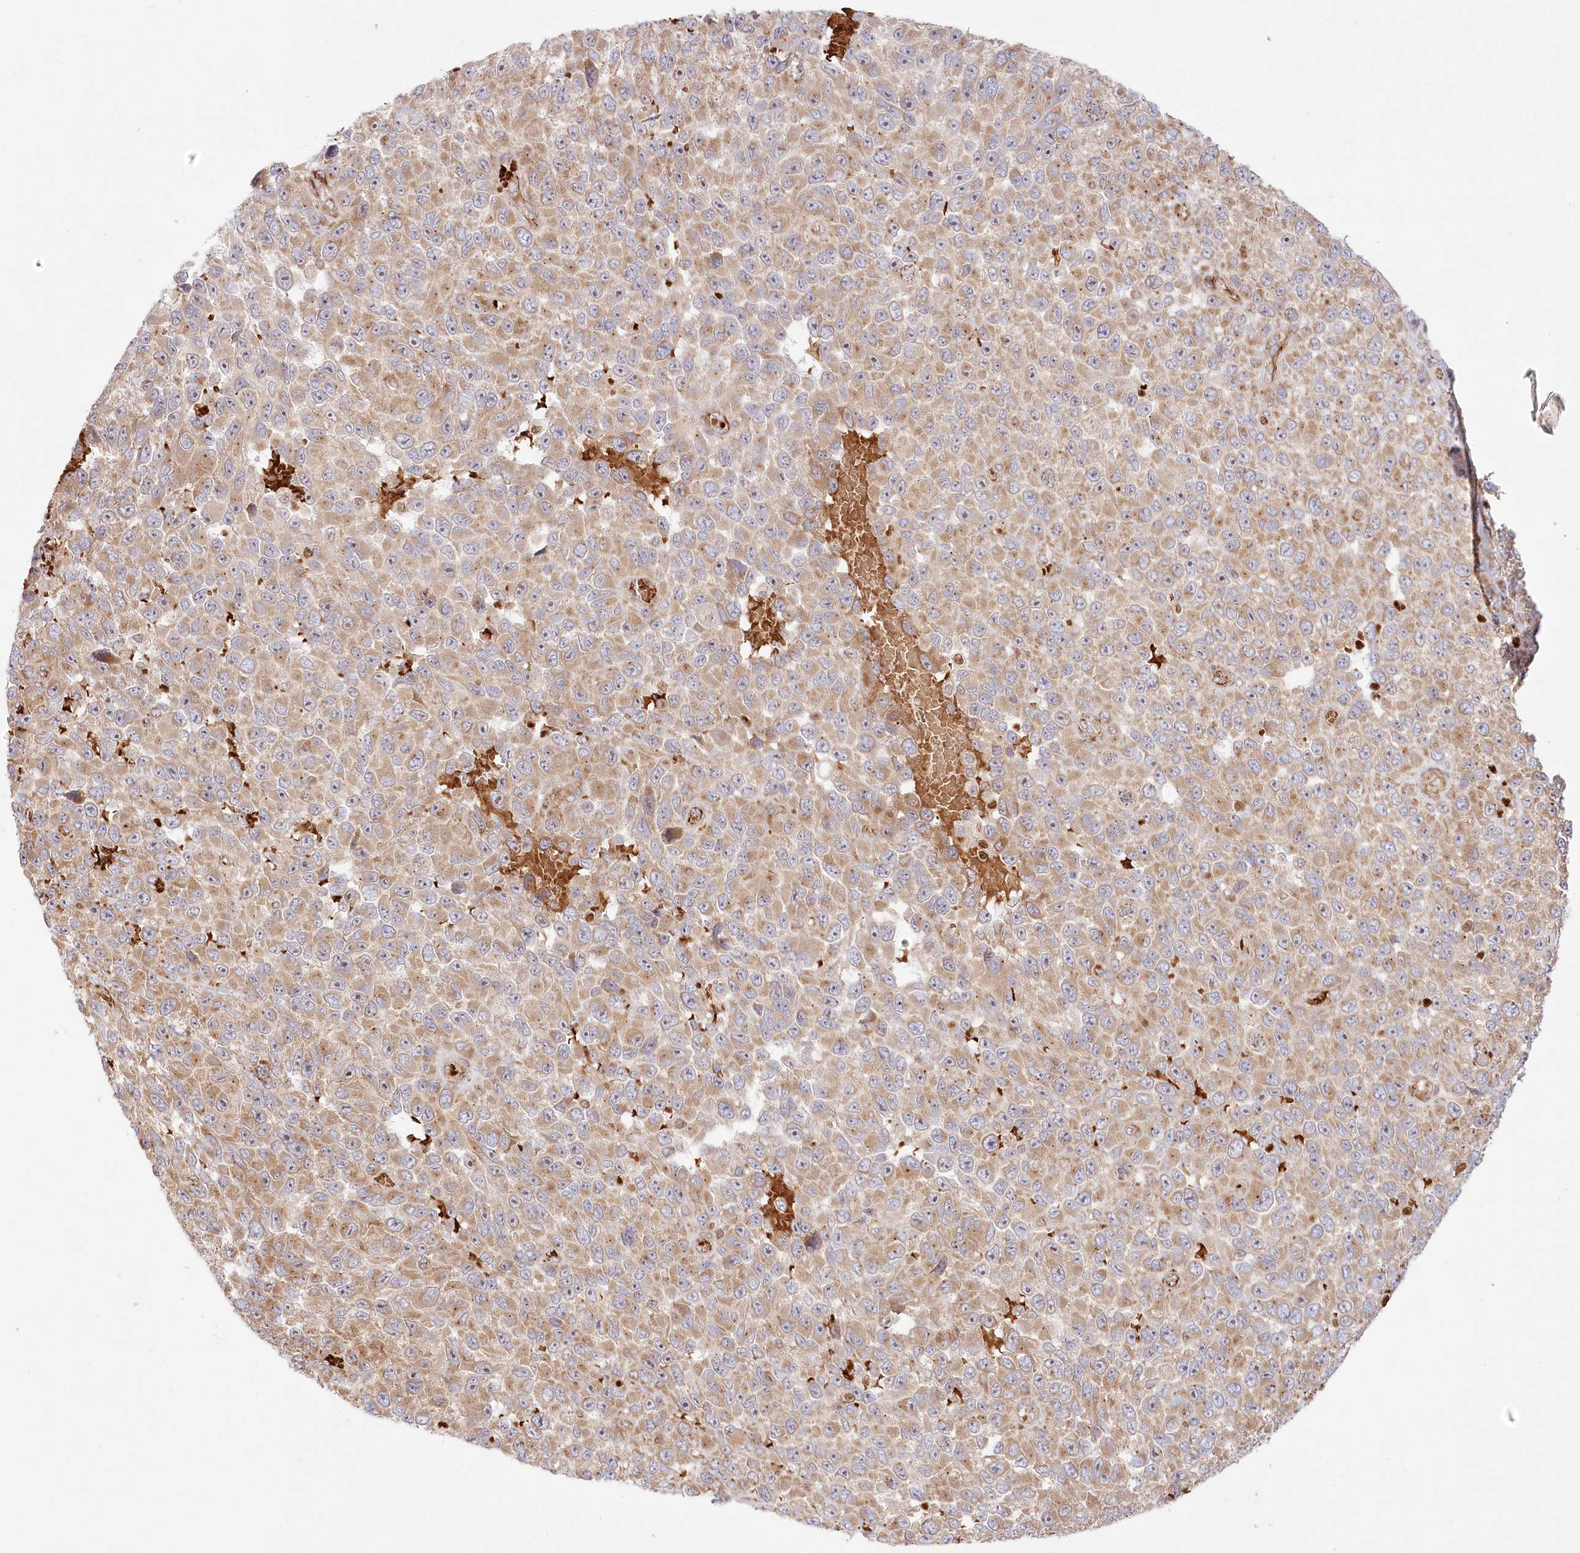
{"staining": {"intensity": "moderate", "quantity": ">75%", "location": "cytoplasmic/membranous"}, "tissue": "melanoma", "cell_type": "Tumor cells", "image_type": "cancer", "snomed": [{"axis": "morphology", "description": "Malignant melanoma, NOS"}, {"axis": "topography", "description": "Skin"}], "caption": "Immunohistochemistry (IHC) micrograph of human melanoma stained for a protein (brown), which demonstrates medium levels of moderate cytoplasmic/membranous expression in about >75% of tumor cells.", "gene": "COMMD3", "patient": {"sex": "female", "age": 96}}